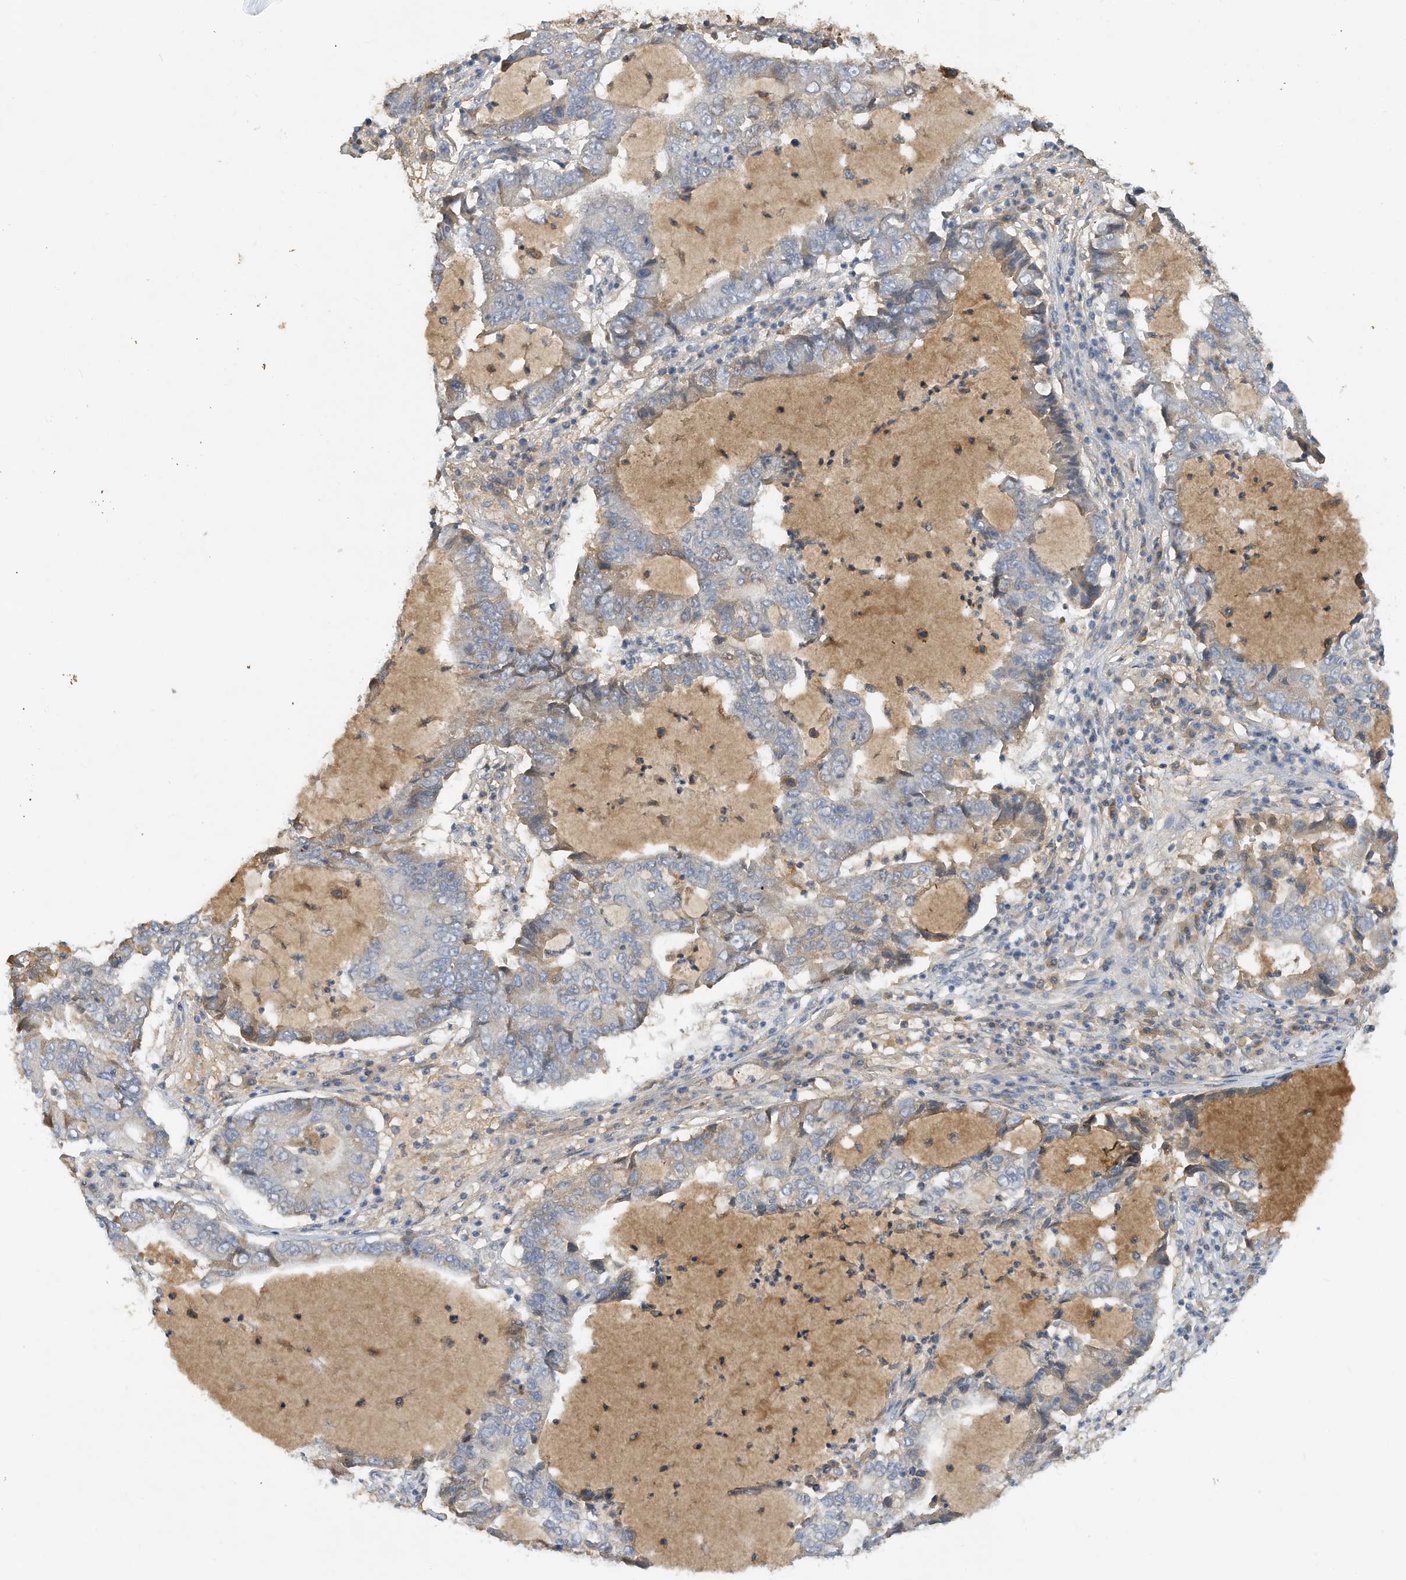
{"staining": {"intensity": "negative", "quantity": "none", "location": "none"}, "tissue": "lung cancer", "cell_type": "Tumor cells", "image_type": "cancer", "snomed": [{"axis": "morphology", "description": "Adenocarcinoma, NOS"}, {"axis": "topography", "description": "Lung"}], "caption": "Immunohistochemical staining of human lung cancer (adenocarcinoma) shows no significant staining in tumor cells.", "gene": "HAS3", "patient": {"sex": "female", "age": 51}}